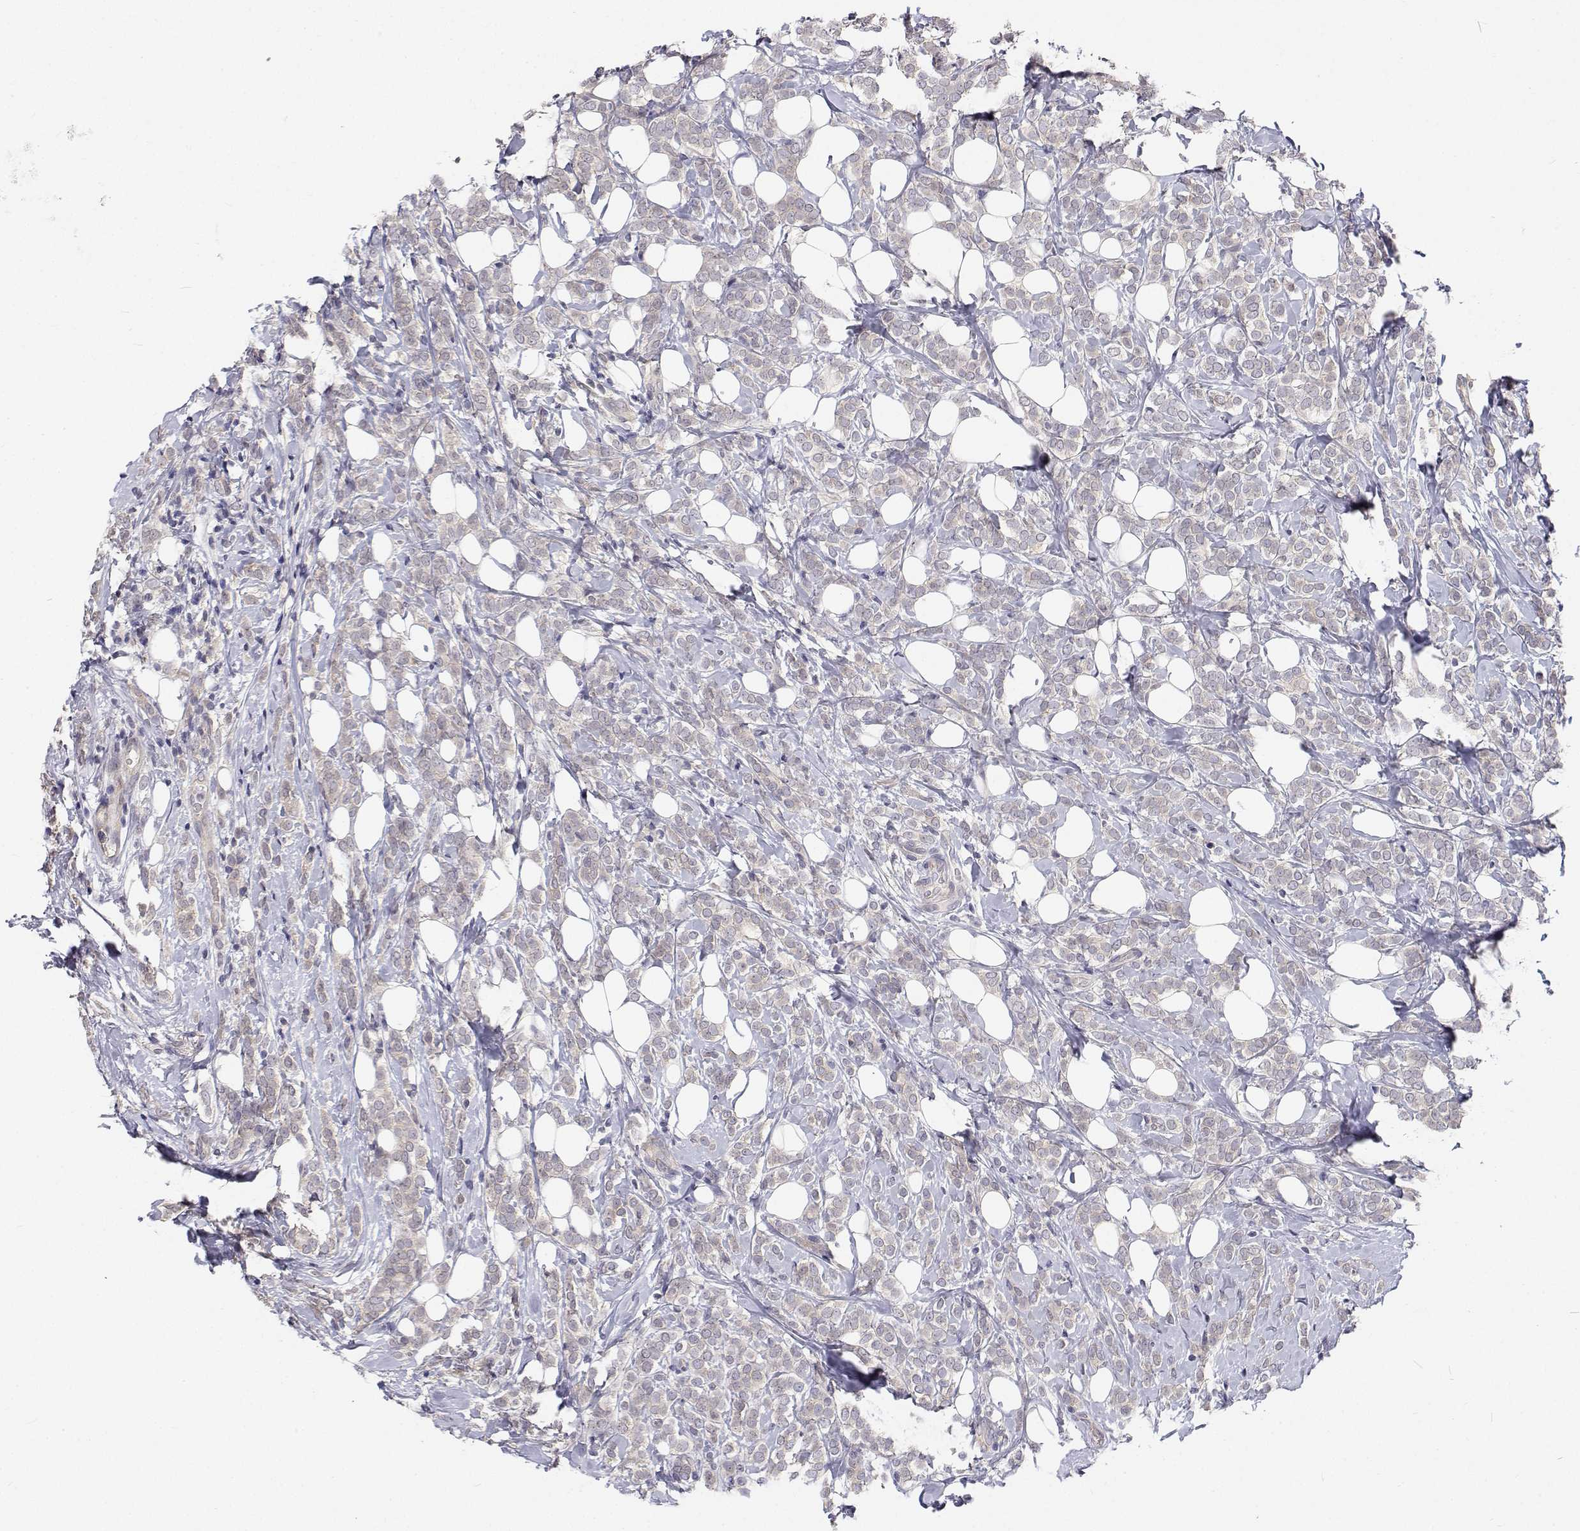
{"staining": {"intensity": "negative", "quantity": "none", "location": "none"}, "tissue": "breast cancer", "cell_type": "Tumor cells", "image_type": "cancer", "snomed": [{"axis": "morphology", "description": "Lobular carcinoma"}, {"axis": "topography", "description": "Breast"}], "caption": "The histopathology image displays no significant expression in tumor cells of lobular carcinoma (breast).", "gene": "MYPN", "patient": {"sex": "female", "age": 49}}